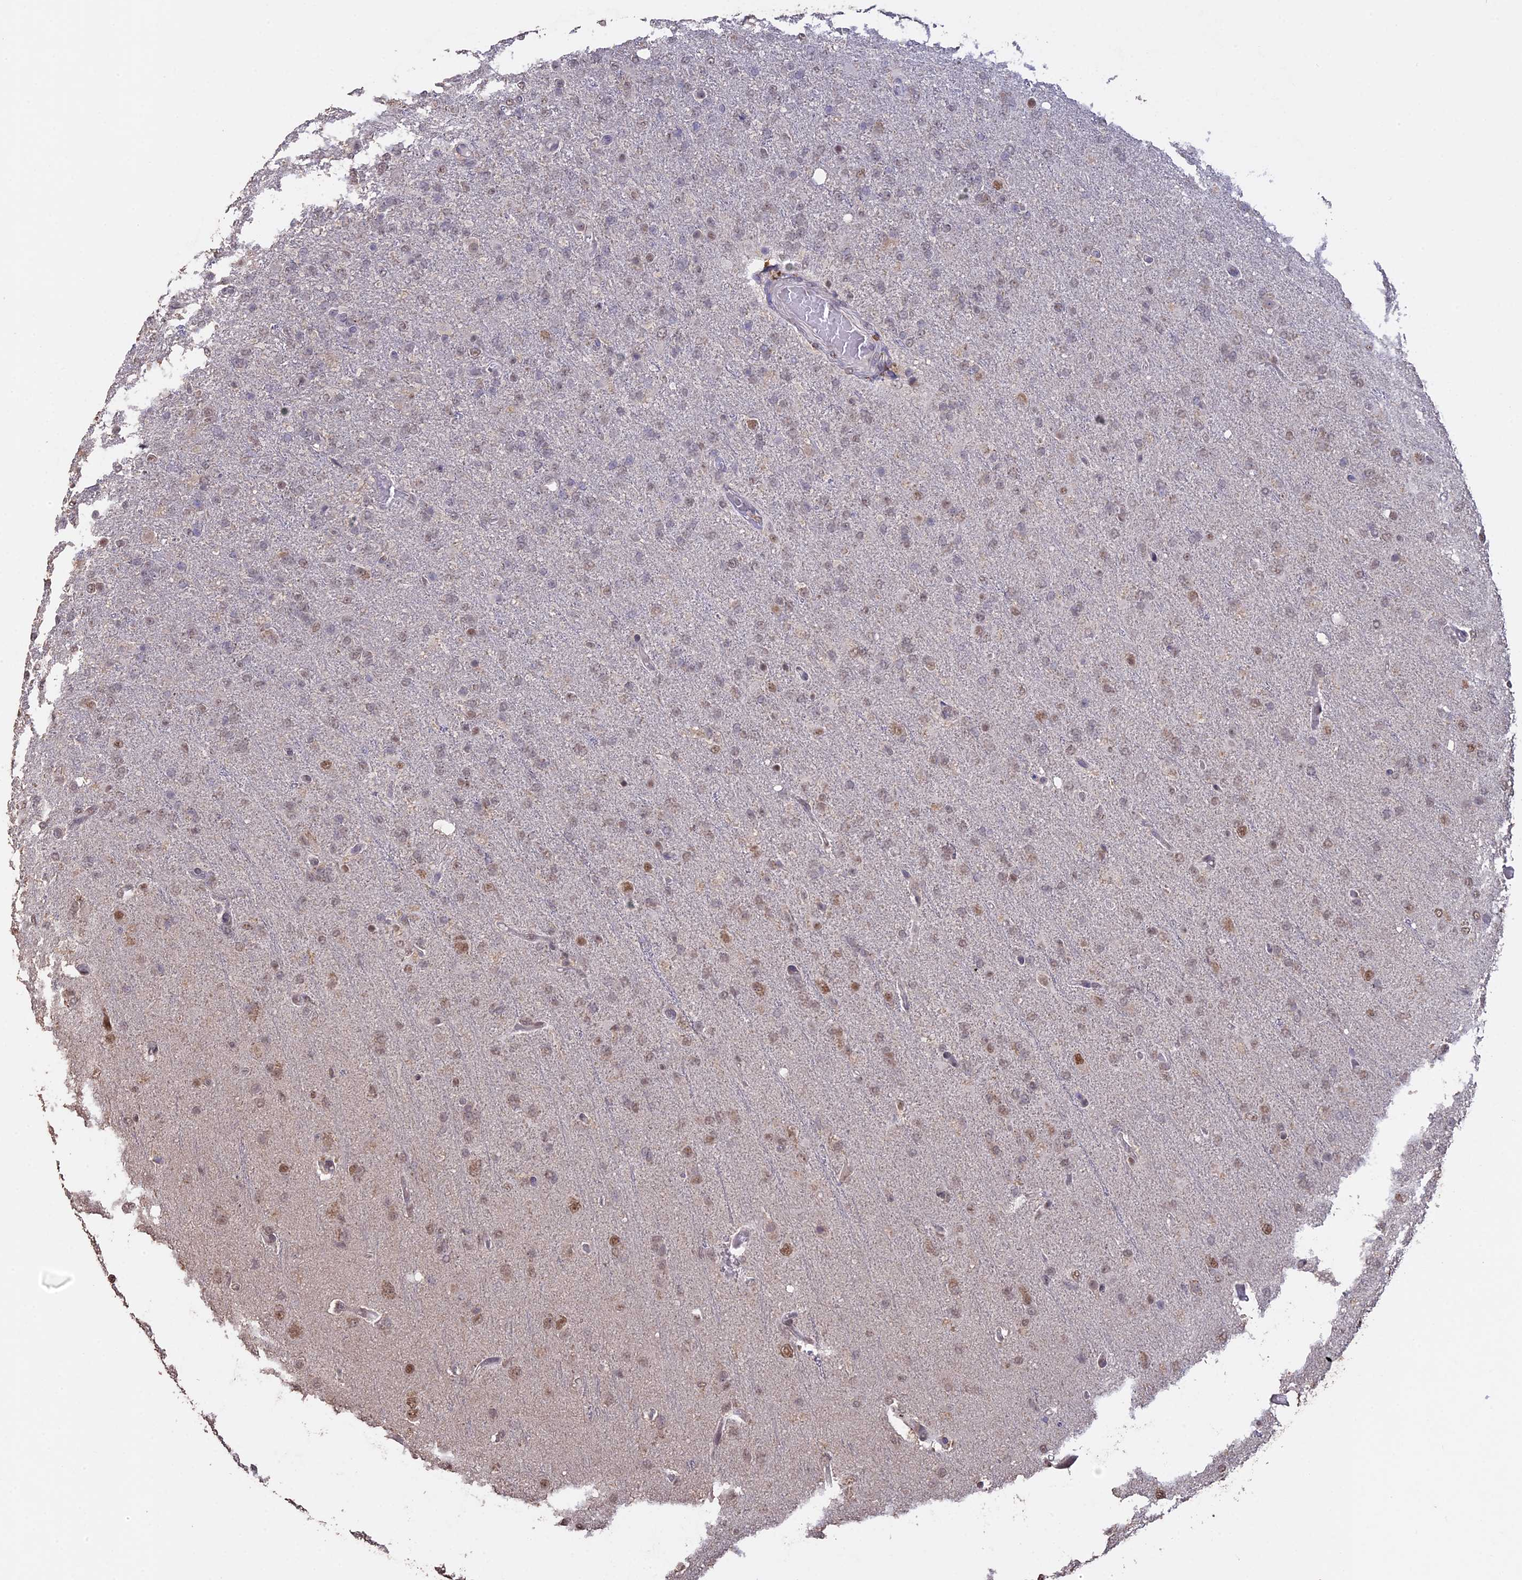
{"staining": {"intensity": "weak", "quantity": "25%-75%", "location": "nuclear"}, "tissue": "glioma", "cell_type": "Tumor cells", "image_type": "cancer", "snomed": [{"axis": "morphology", "description": "Glioma, malignant, High grade"}, {"axis": "topography", "description": "Brain"}], "caption": "Weak nuclear staining is identified in about 25%-75% of tumor cells in high-grade glioma (malignant). The staining is performed using DAB brown chromogen to label protein expression. The nuclei are counter-stained blue using hematoxylin.", "gene": "PSMC6", "patient": {"sex": "female", "age": 74}}